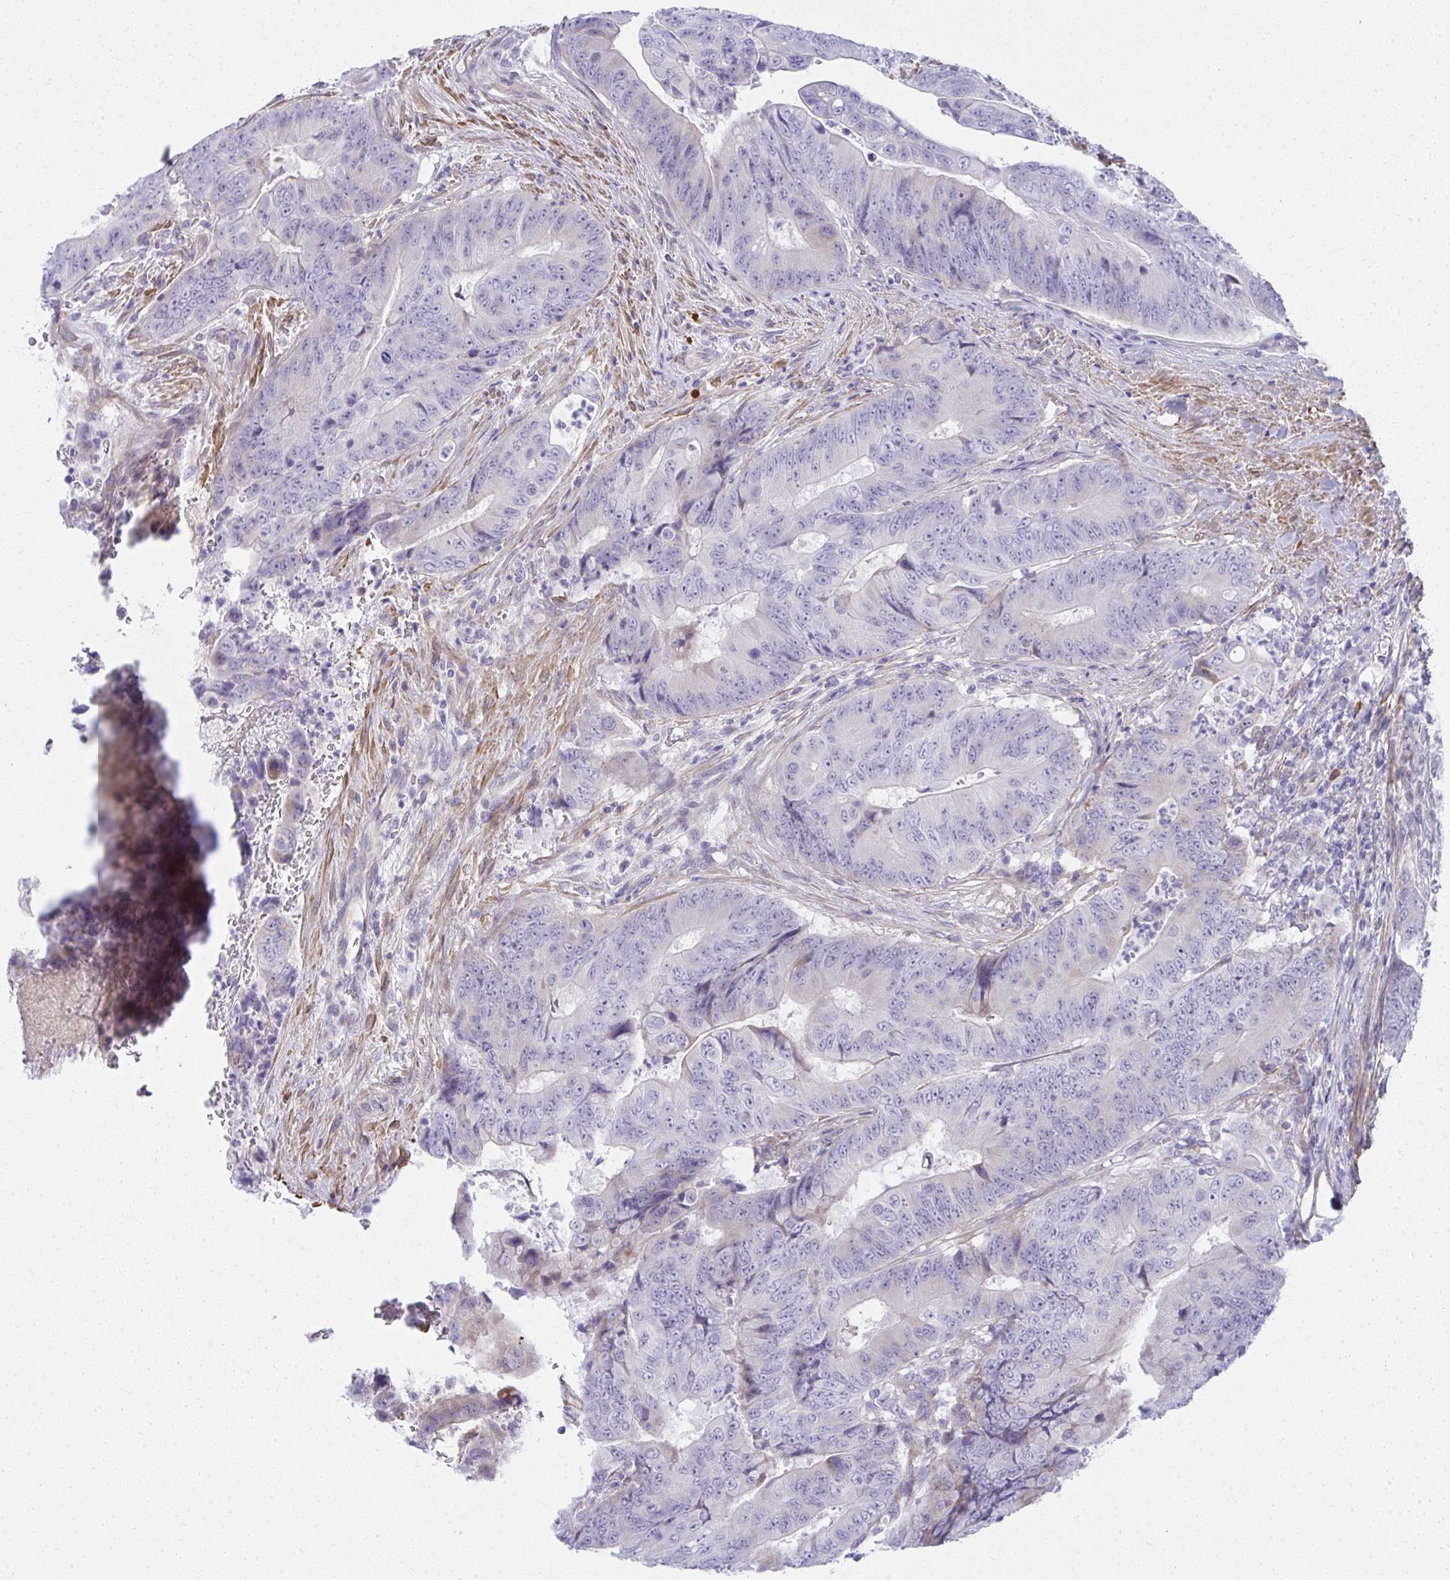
{"staining": {"intensity": "negative", "quantity": "none", "location": "none"}, "tissue": "colorectal cancer", "cell_type": "Tumor cells", "image_type": "cancer", "snomed": [{"axis": "morphology", "description": "Adenocarcinoma, NOS"}, {"axis": "topography", "description": "Colon"}], "caption": "This histopathology image is of colorectal cancer stained with immunohistochemistry to label a protein in brown with the nuclei are counter-stained blue. There is no staining in tumor cells.", "gene": "PUS7L", "patient": {"sex": "female", "age": 48}}